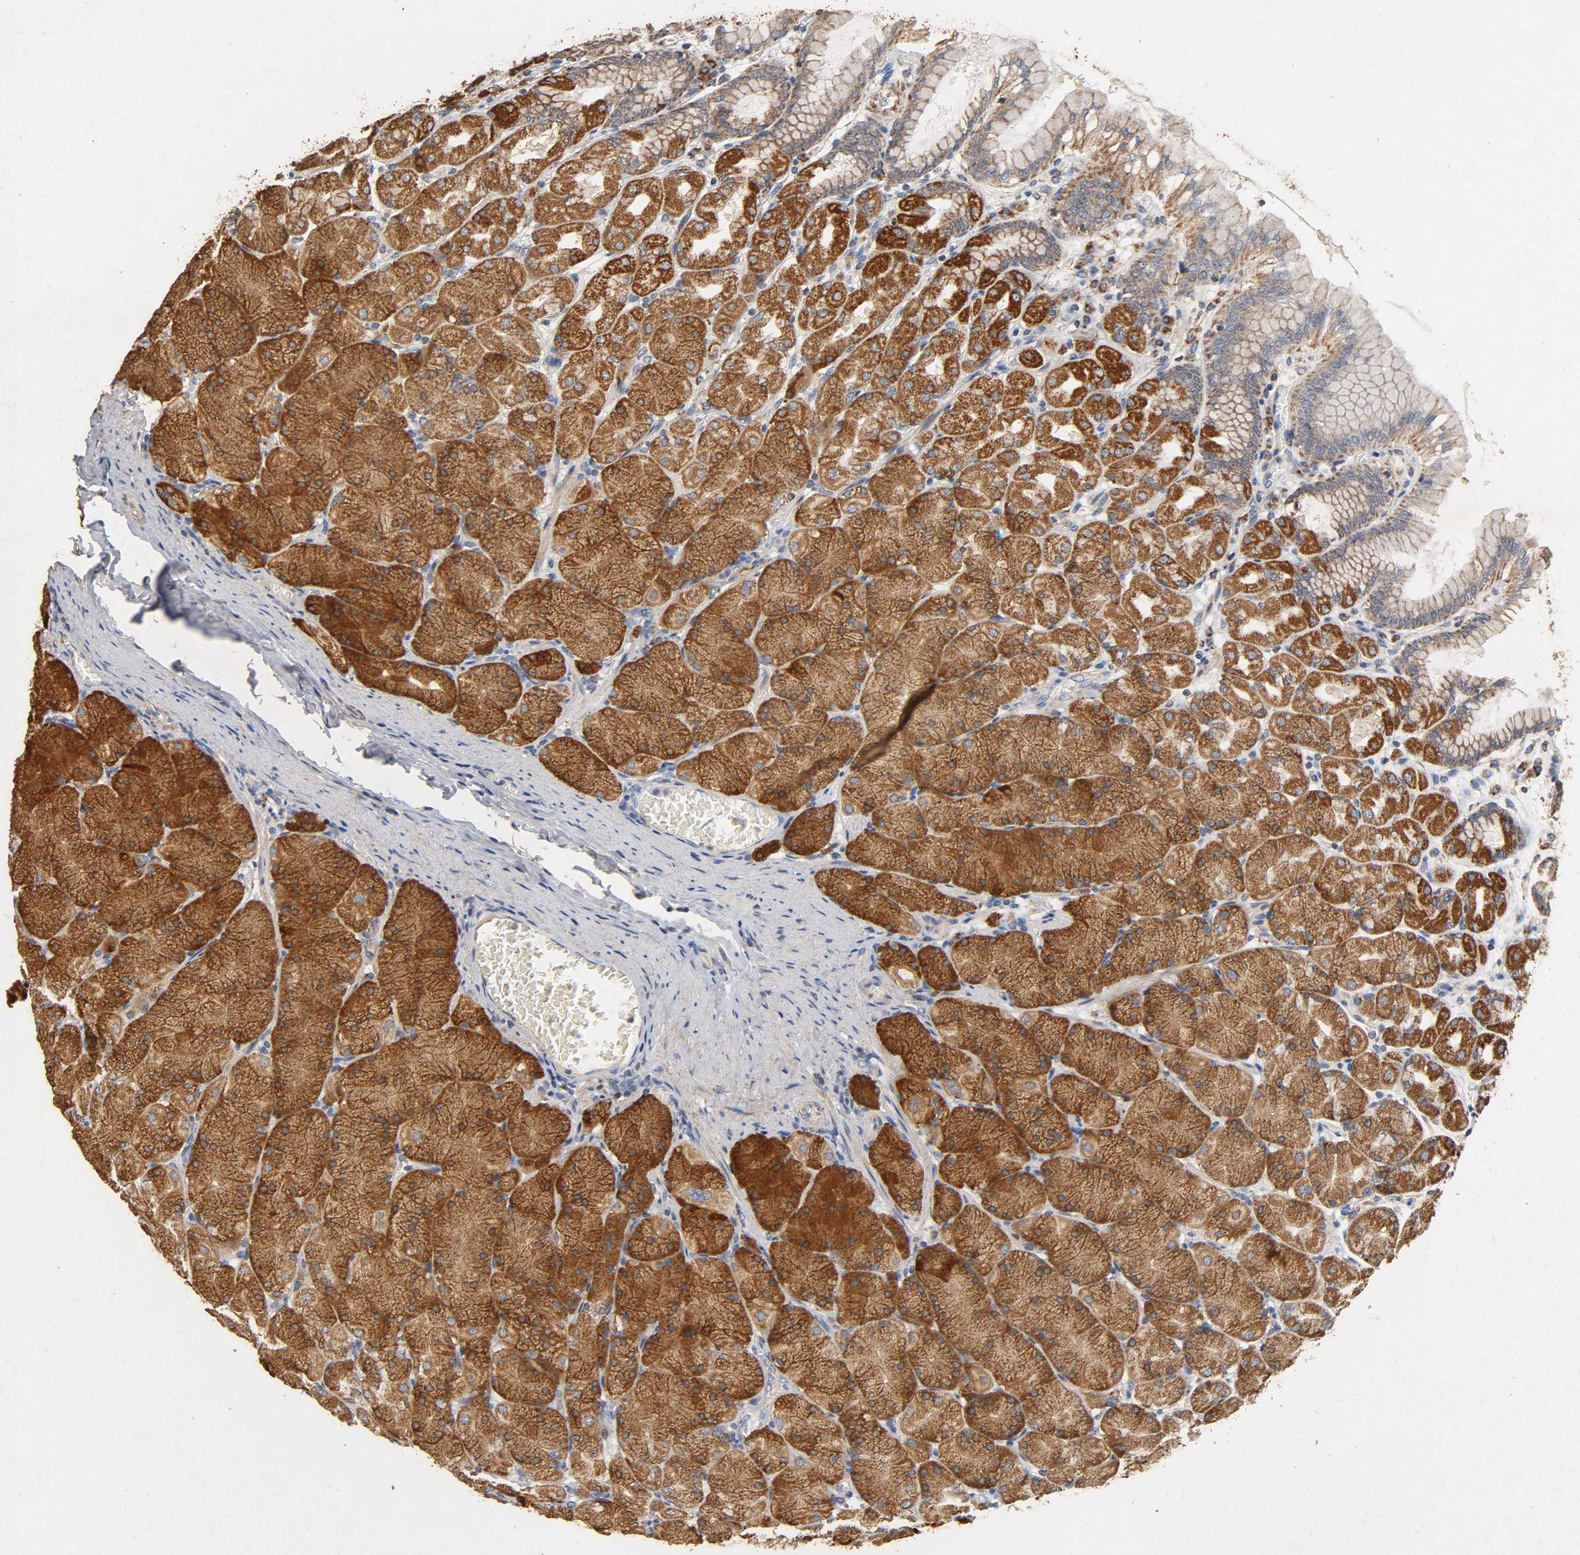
{"staining": {"intensity": "strong", "quantity": ">75%", "location": "cytoplasmic/membranous"}, "tissue": "stomach", "cell_type": "Glandular cells", "image_type": "normal", "snomed": [{"axis": "morphology", "description": "Normal tissue, NOS"}, {"axis": "topography", "description": "Stomach, upper"}], "caption": "A histopathology image of human stomach stained for a protein displays strong cytoplasmic/membranous brown staining in glandular cells.", "gene": "NDUFS3", "patient": {"sex": "female", "age": 56}}